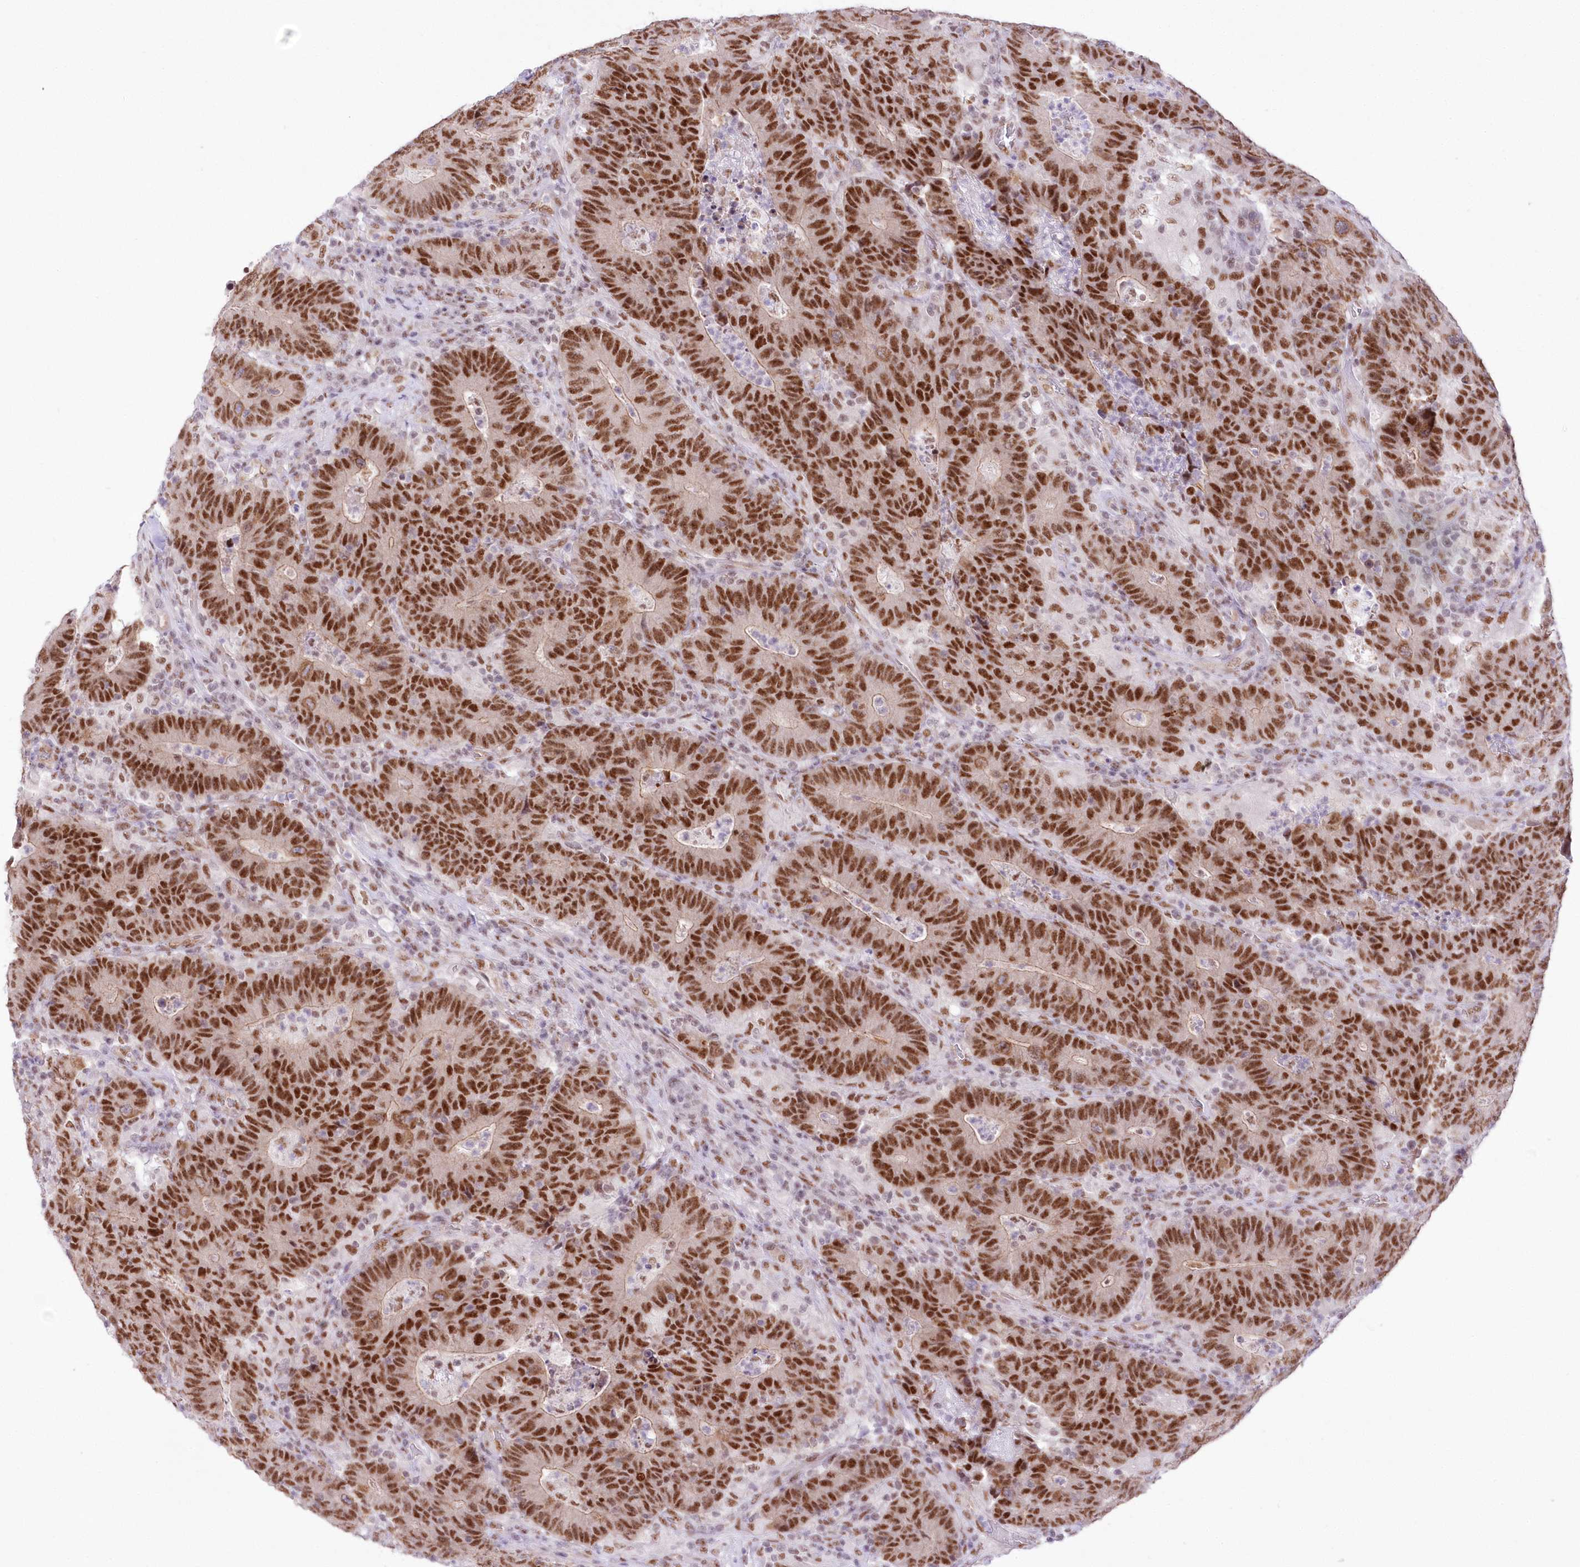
{"staining": {"intensity": "strong", "quantity": ">75%", "location": "nuclear"}, "tissue": "colorectal cancer", "cell_type": "Tumor cells", "image_type": "cancer", "snomed": [{"axis": "morphology", "description": "Normal tissue, NOS"}, {"axis": "morphology", "description": "Adenocarcinoma, NOS"}, {"axis": "topography", "description": "Colon"}], "caption": "Protein staining of colorectal cancer tissue displays strong nuclear positivity in about >75% of tumor cells.", "gene": "NSUN2", "patient": {"sex": "female", "age": 75}}